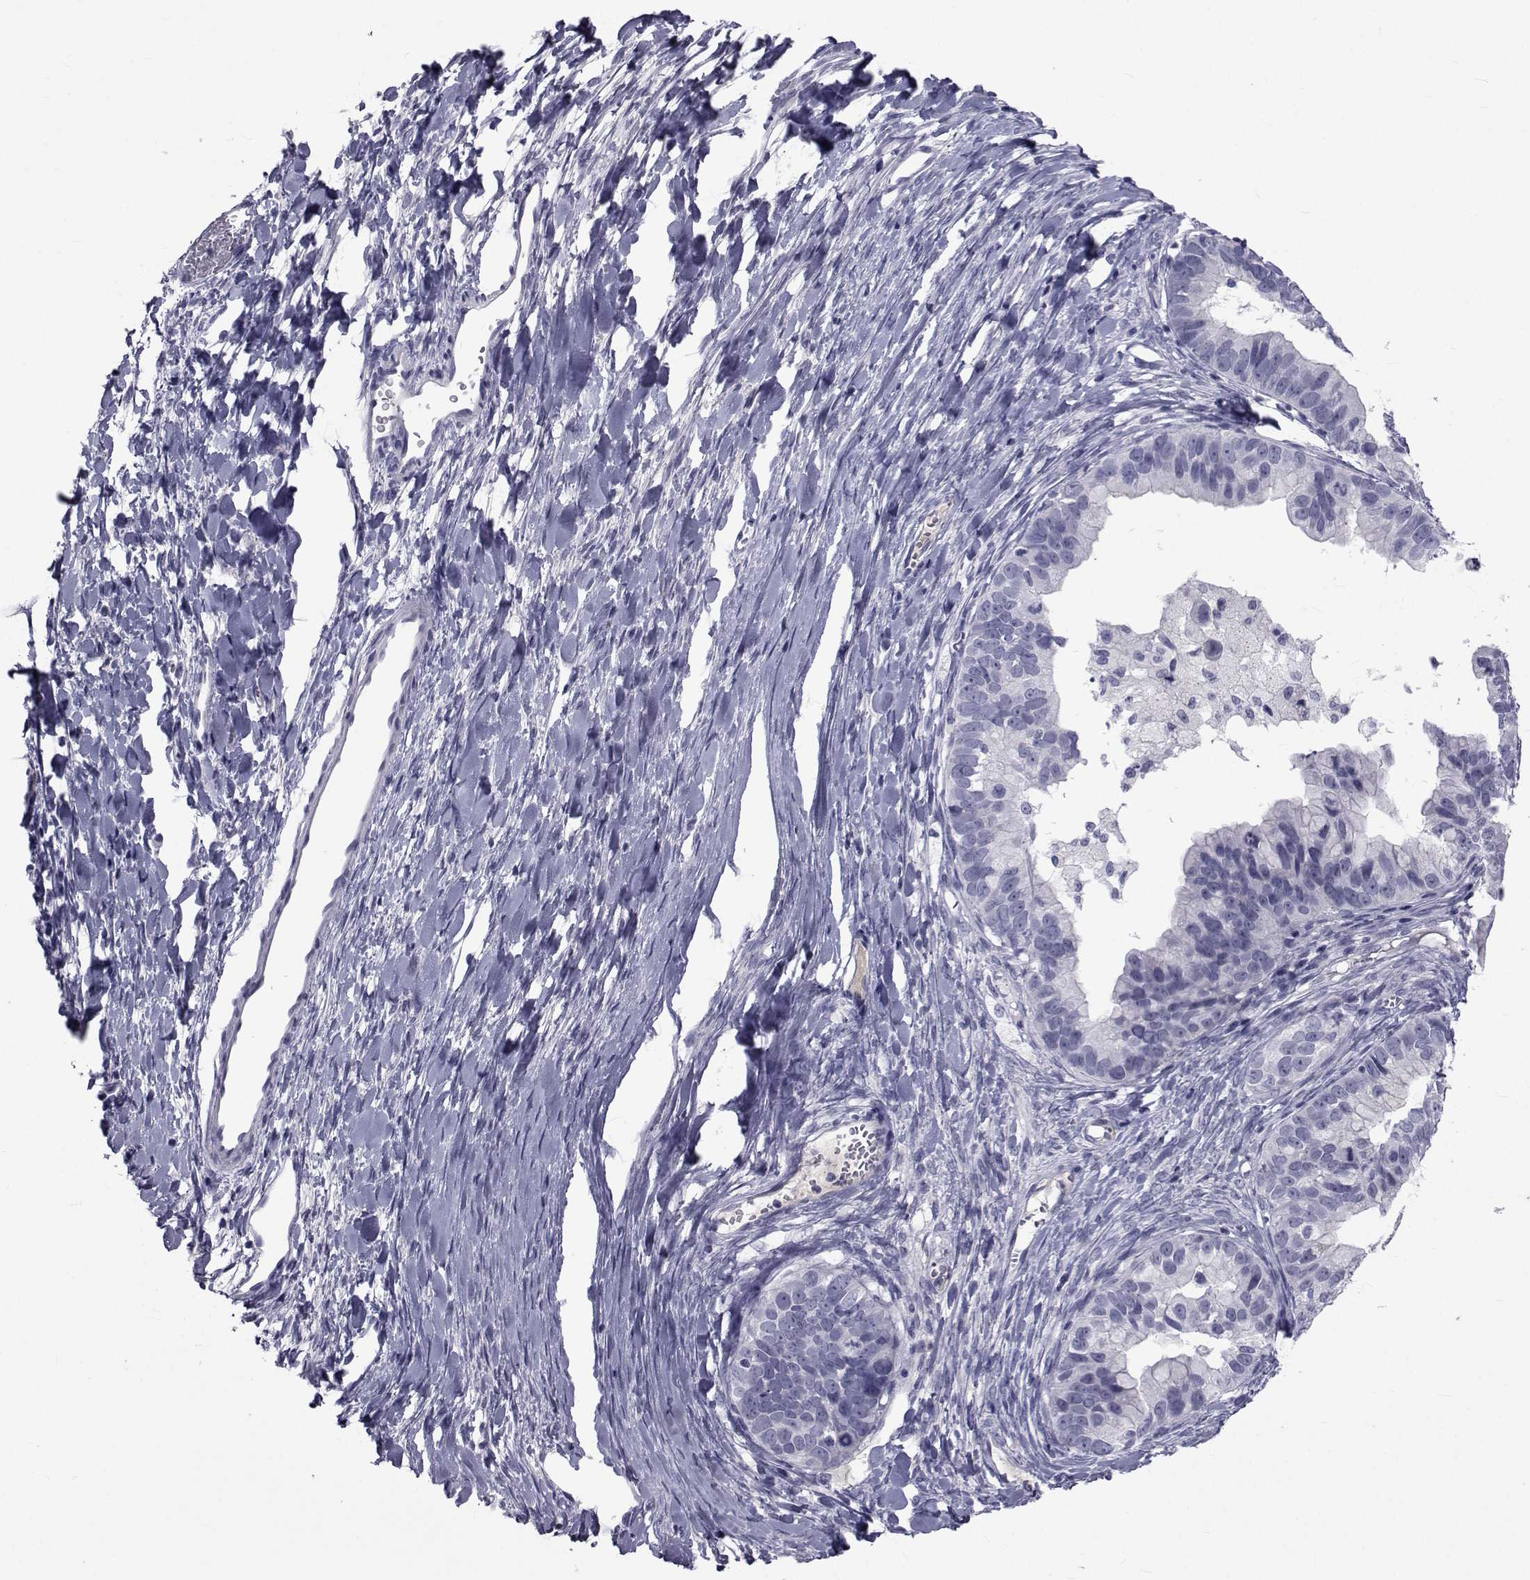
{"staining": {"intensity": "negative", "quantity": "none", "location": "none"}, "tissue": "ovarian cancer", "cell_type": "Tumor cells", "image_type": "cancer", "snomed": [{"axis": "morphology", "description": "Cystadenocarcinoma, mucinous, NOS"}, {"axis": "topography", "description": "Ovary"}], "caption": "DAB (3,3'-diaminobenzidine) immunohistochemical staining of ovarian cancer reveals no significant expression in tumor cells.", "gene": "PAX2", "patient": {"sex": "female", "age": 76}}